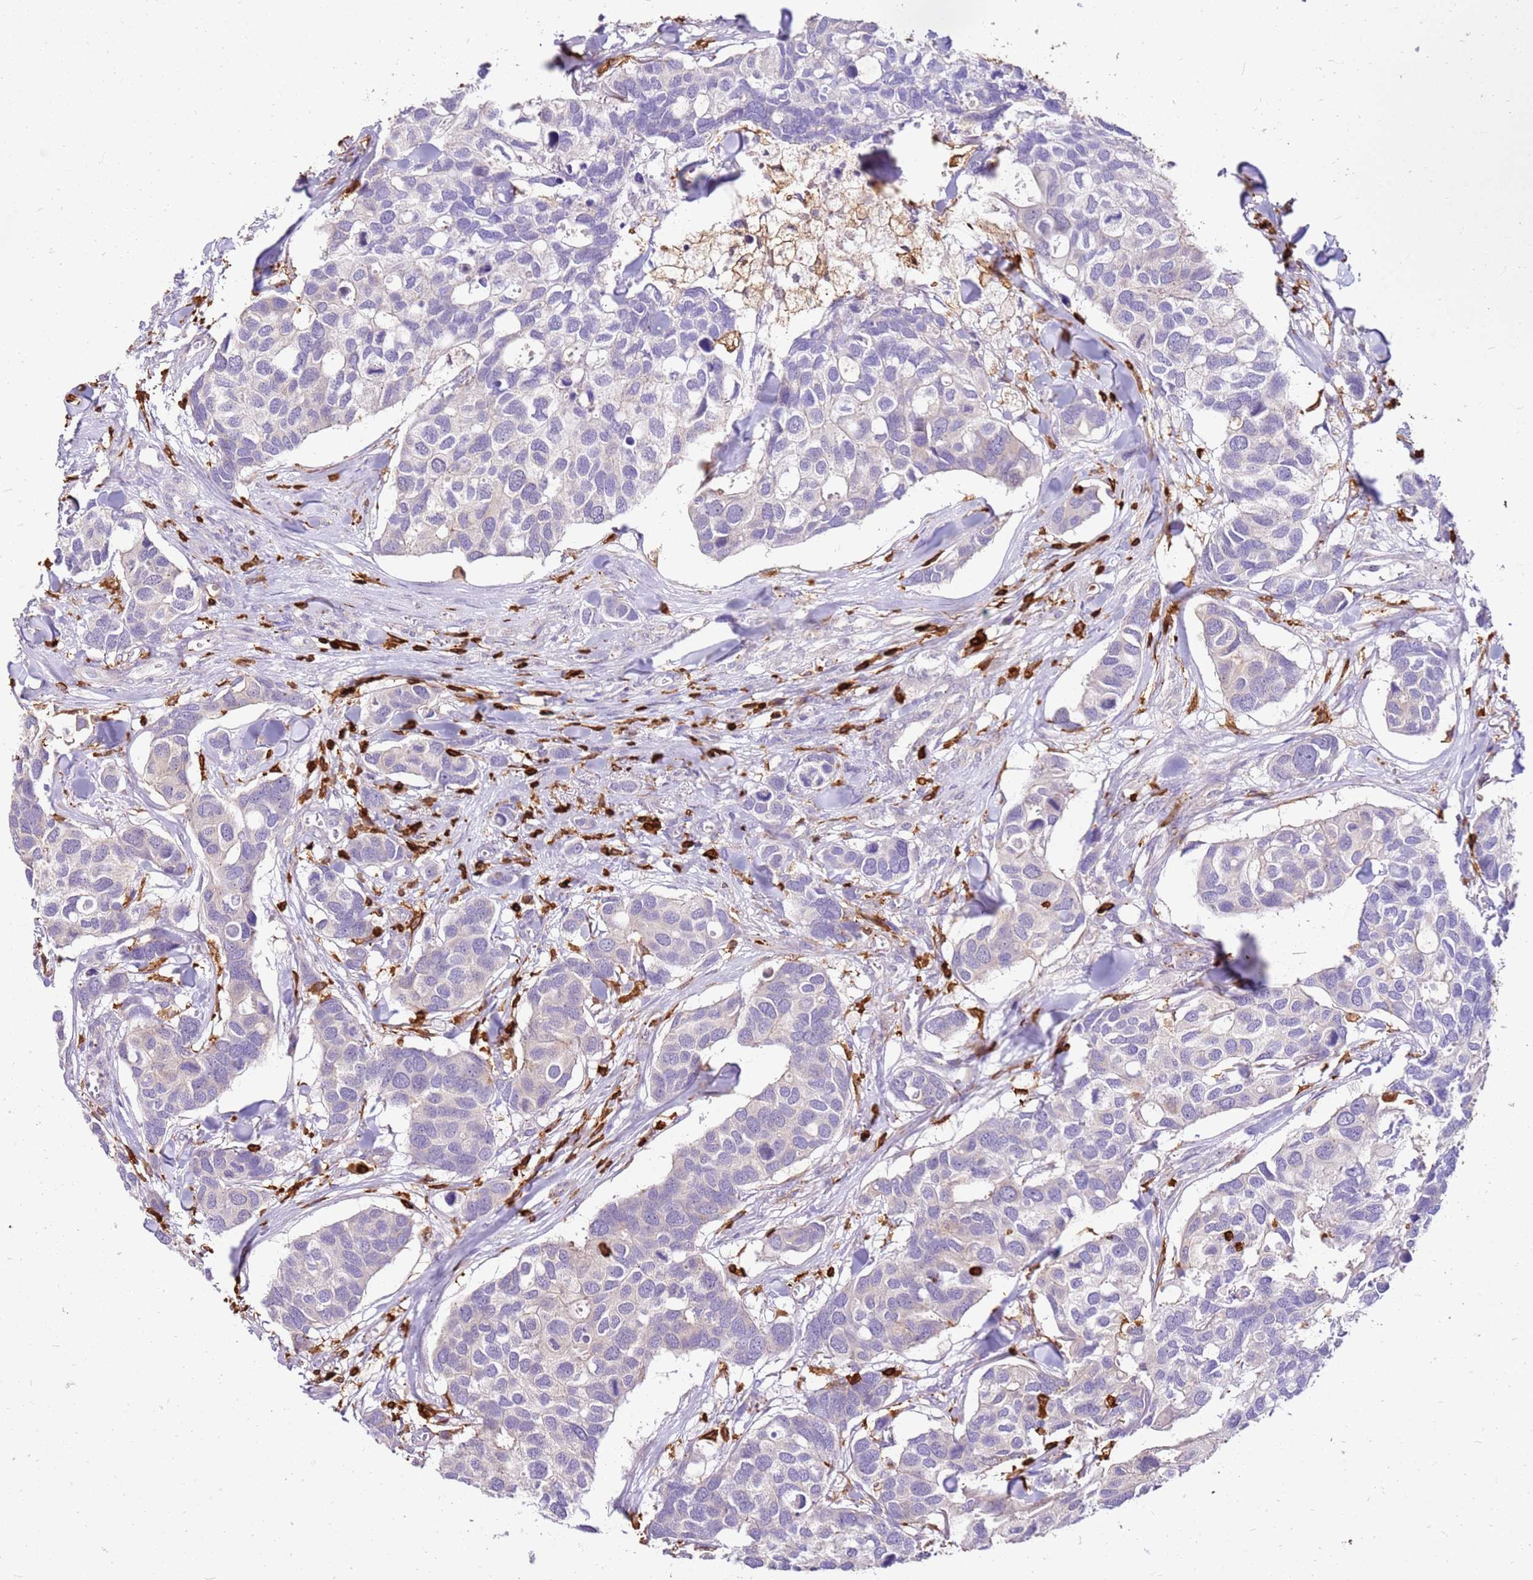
{"staining": {"intensity": "weak", "quantity": "<25%", "location": "cytoplasmic/membranous"}, "tissue": "breast cancer", "cell_type": "Tumor cells", "image_type": "cancer", "snomed": [{"axis": "morphology", "description": "Duct carcinoma"}, {"axis": "topography", "description": "Breast"}], "caption": "A histopathology image of infiltrating ductal carcinoma (breast) stained for a protein displays no brown staining in tumor cells. (Brightfield microscopy of DAB (3,3'-diaminobenzidine) IHC at high magnification).", "gene": "CORO1A", "patient": {"sex": "female", "age": 83}}